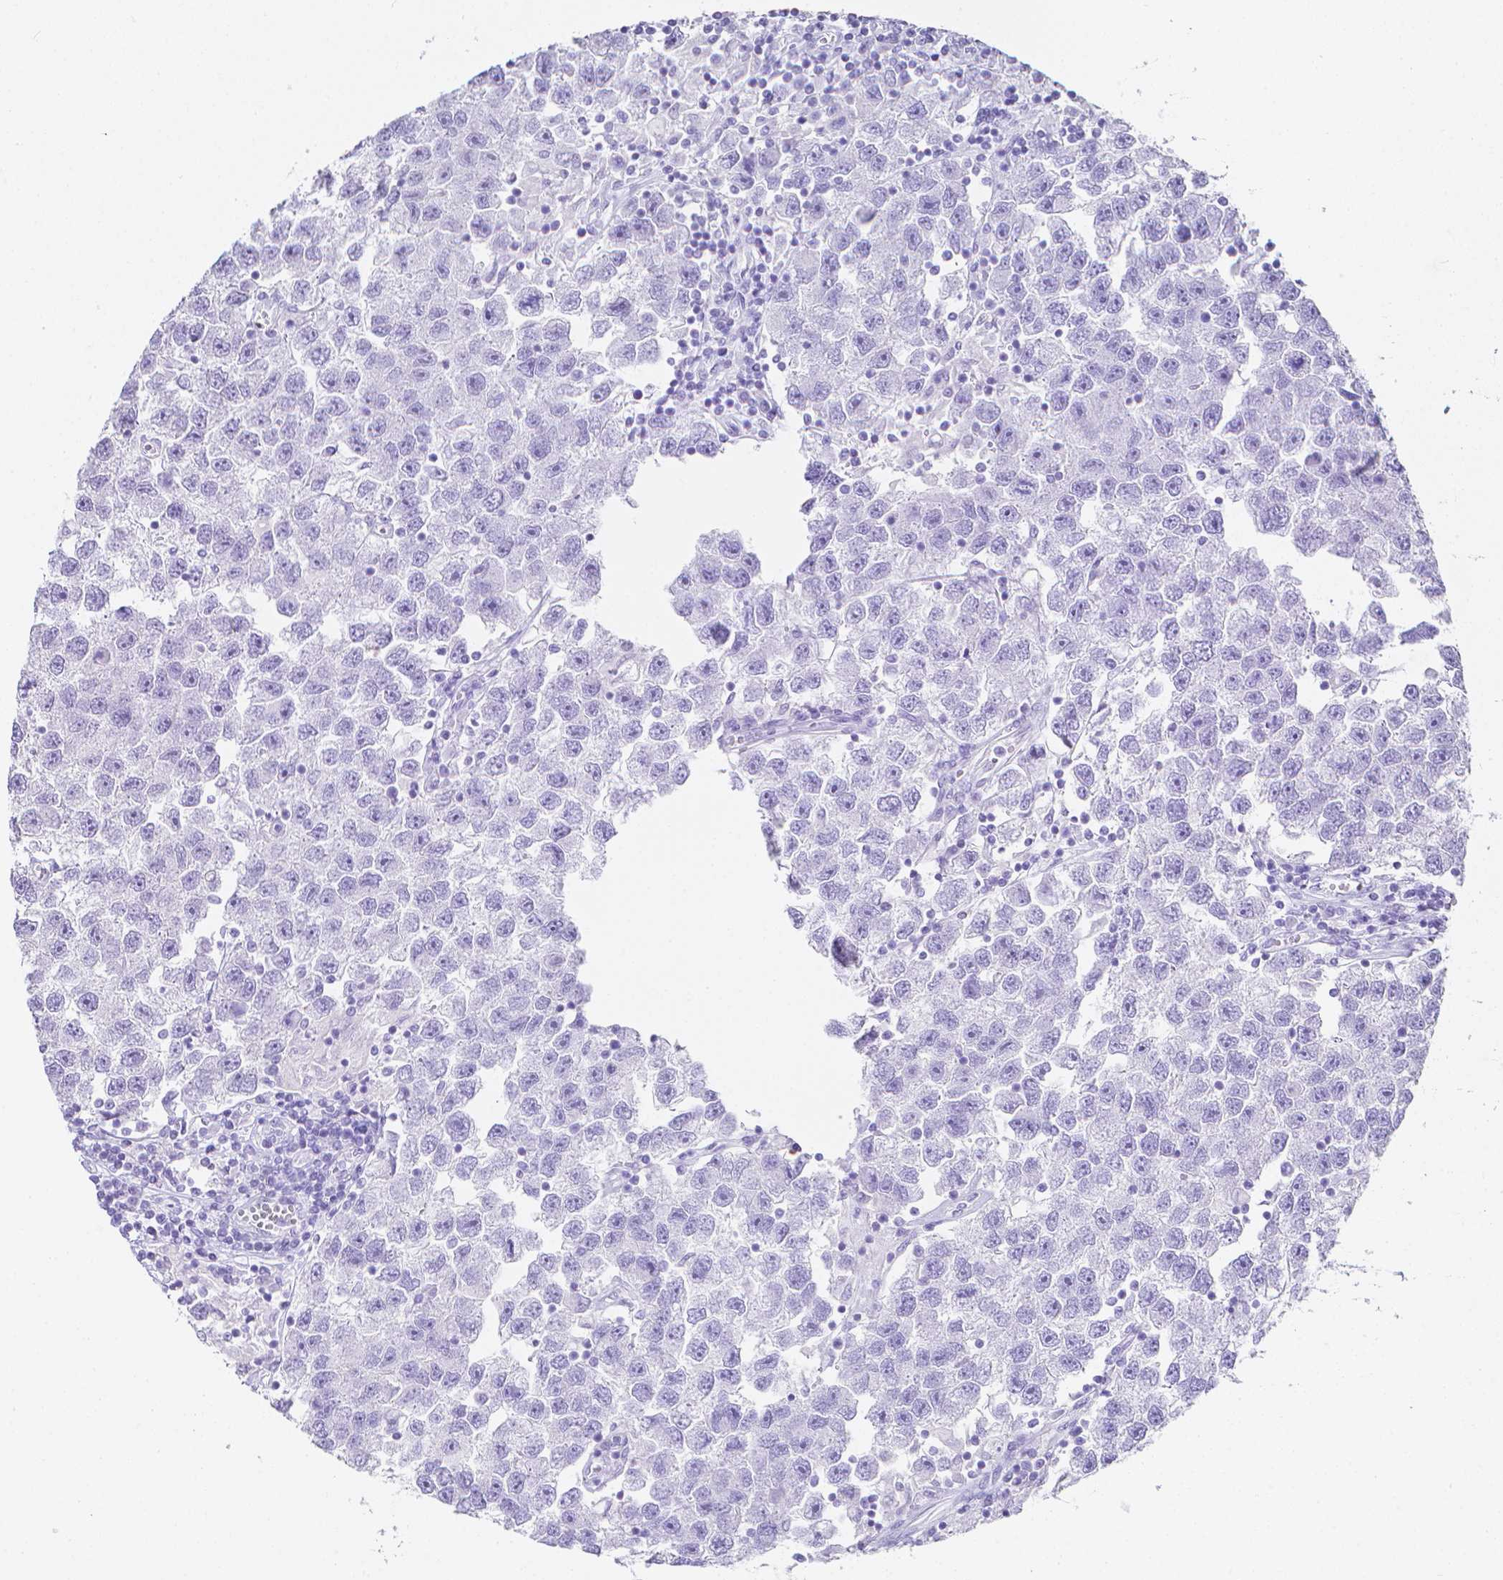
{"staining": {"intensity": "negative", "quantity": "none", "location": "none"}, "tissue": "testis cancer", "cell_type": "Tumor cells", "image_type": "cancer", "snomed": [{"axis": "morphology", "description": "Seminoma, NOS"}, {"axis": "topography", "description": "Testis"}], "caption": "Immunohistochemical staining of seminoma (testis) exhibits no significant positivity in tumor cells.", "gene": "LGALS4", "patient": {"sex": "male", "age": 26}}